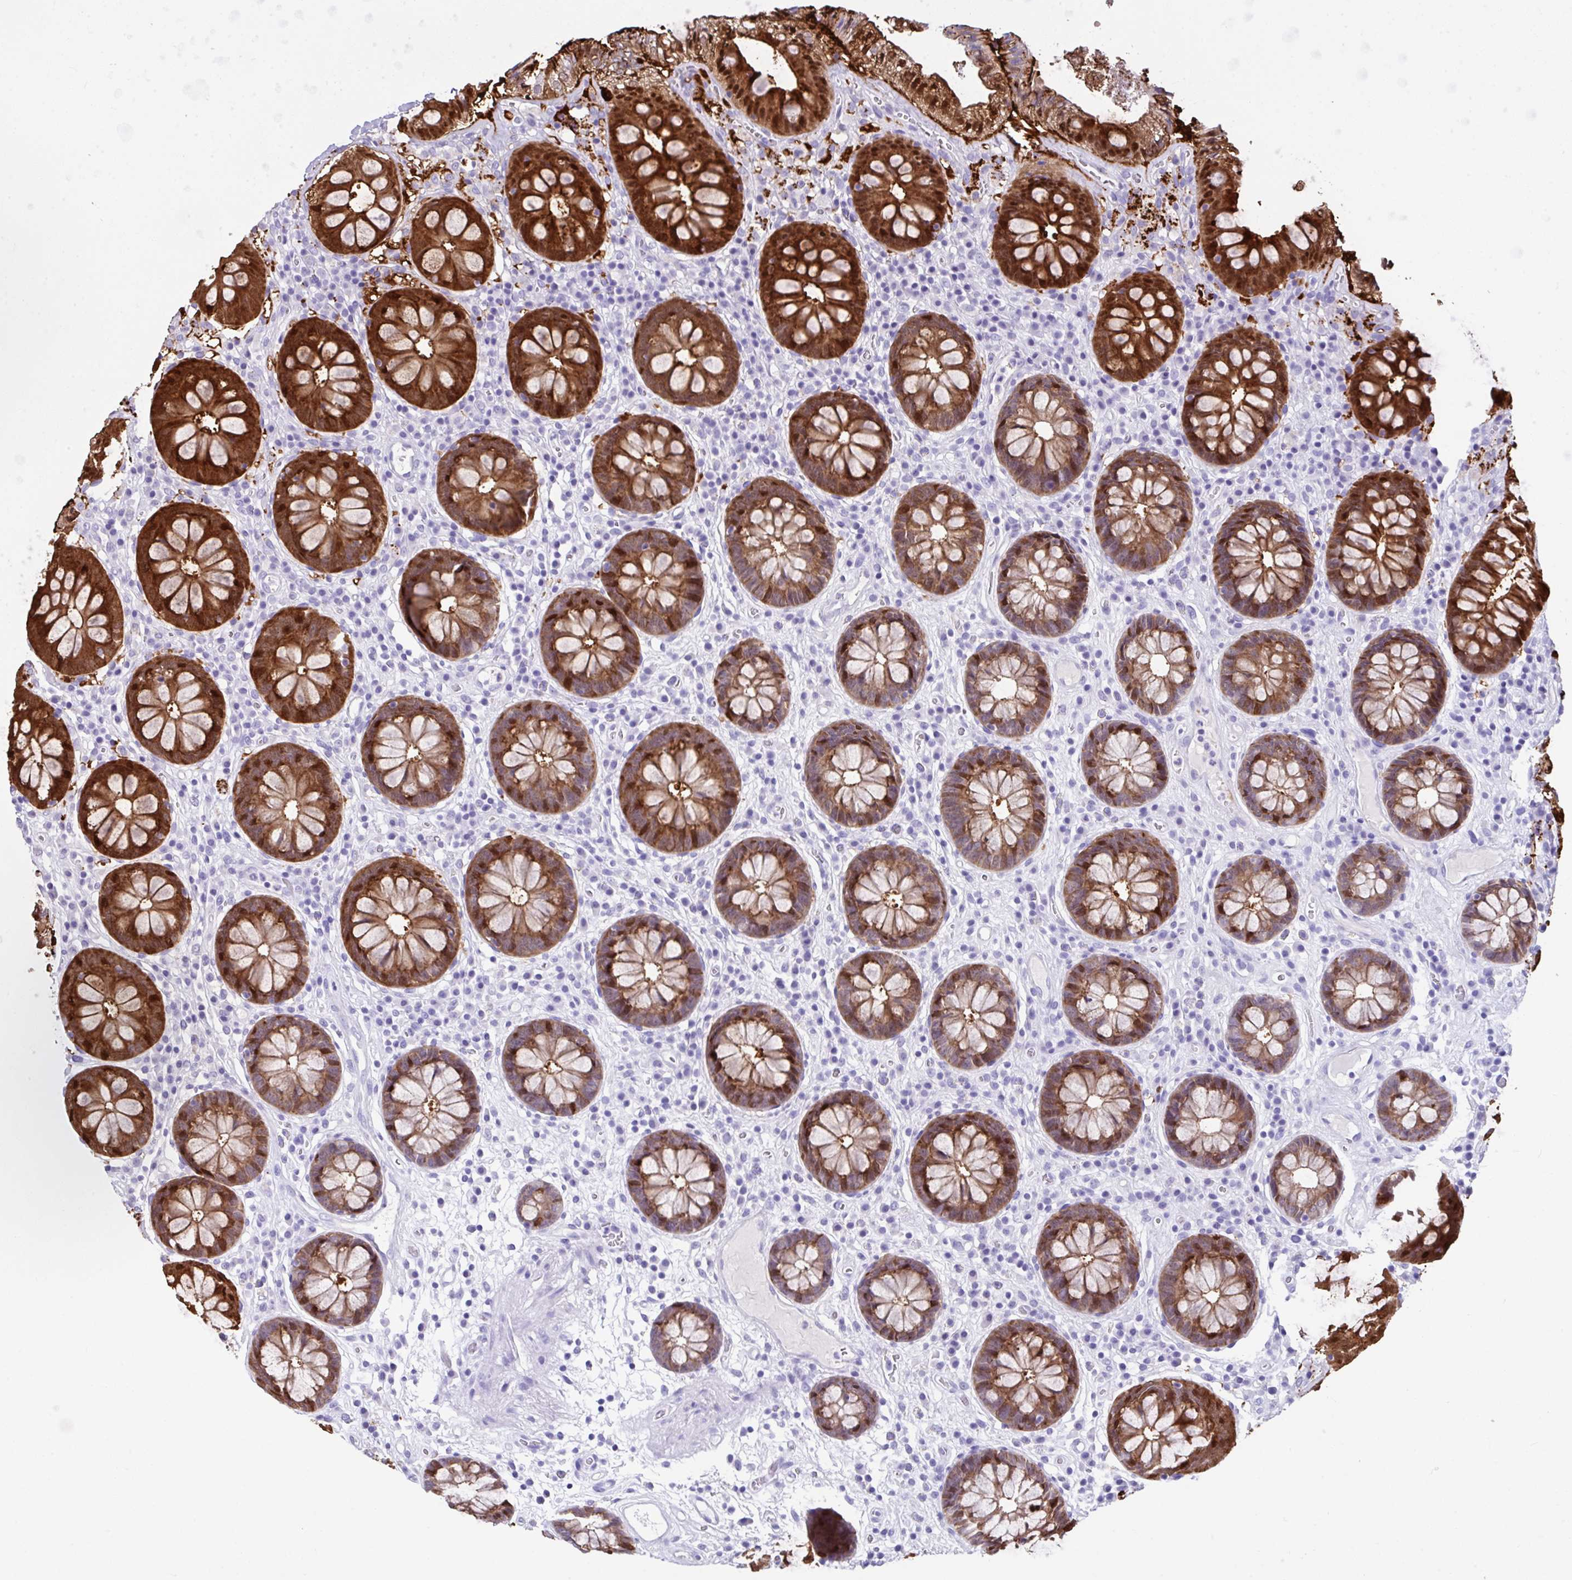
{"staining": {"intensity": "negative", "quantity": "none", "location": "none"}, "tissue": "colon", "cell_type": "Endothelial cells", "image_type": "normal", "snomed": [{"axis": "morphology", "description": "Normal tissue, NOS"}, {"axis": "topography", "description": "Colon"}, {"axis": "topography", "description": "Peripheral nerve tissue"}], "caption": "Image shows no significant protein expression in endothelial cells of unremarkable colon.", "gene": "LGALS4", "patient": {"sex": "male", "age": 84}}